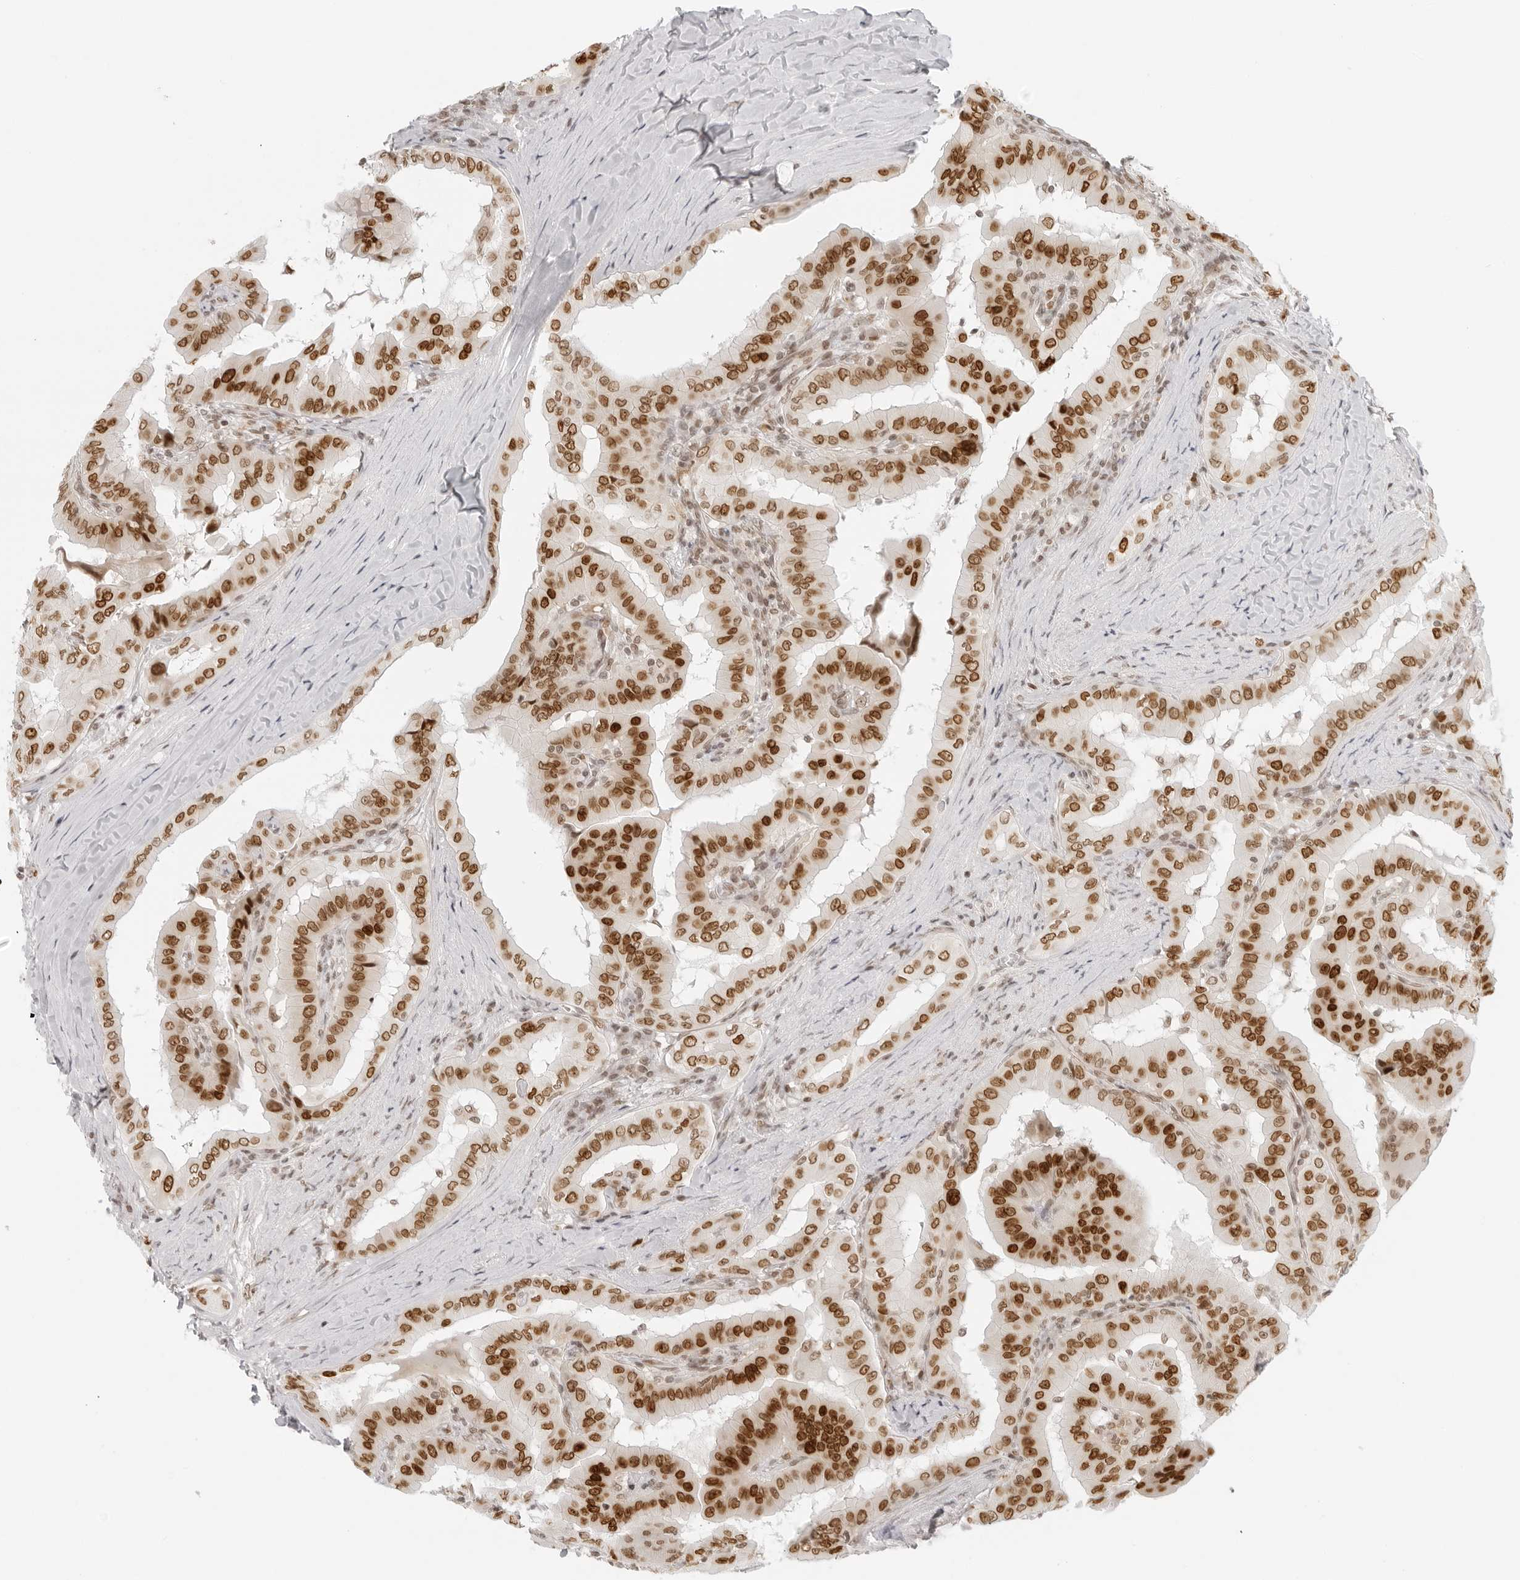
{"staining": {"intensity": "strong", "quantity": ">75%", "location": "nuclear"}, "tissue": "thyroid cancer", "cell_type": "Tumor cells", "image_type": "cancer", "snomed": [{"axis": "morphology", "description": "Papillary adenocarcinoma, NOS"}, {"axis": "topography", "description": "Thyroid gland"}], "caption": "Thyroid papillary adenocarcinoma tissue reveals strong nuclear staining in approximately >75% of tumor cells", "gene": "RCC1", "patient": {"sex": "male", "age": 33}}